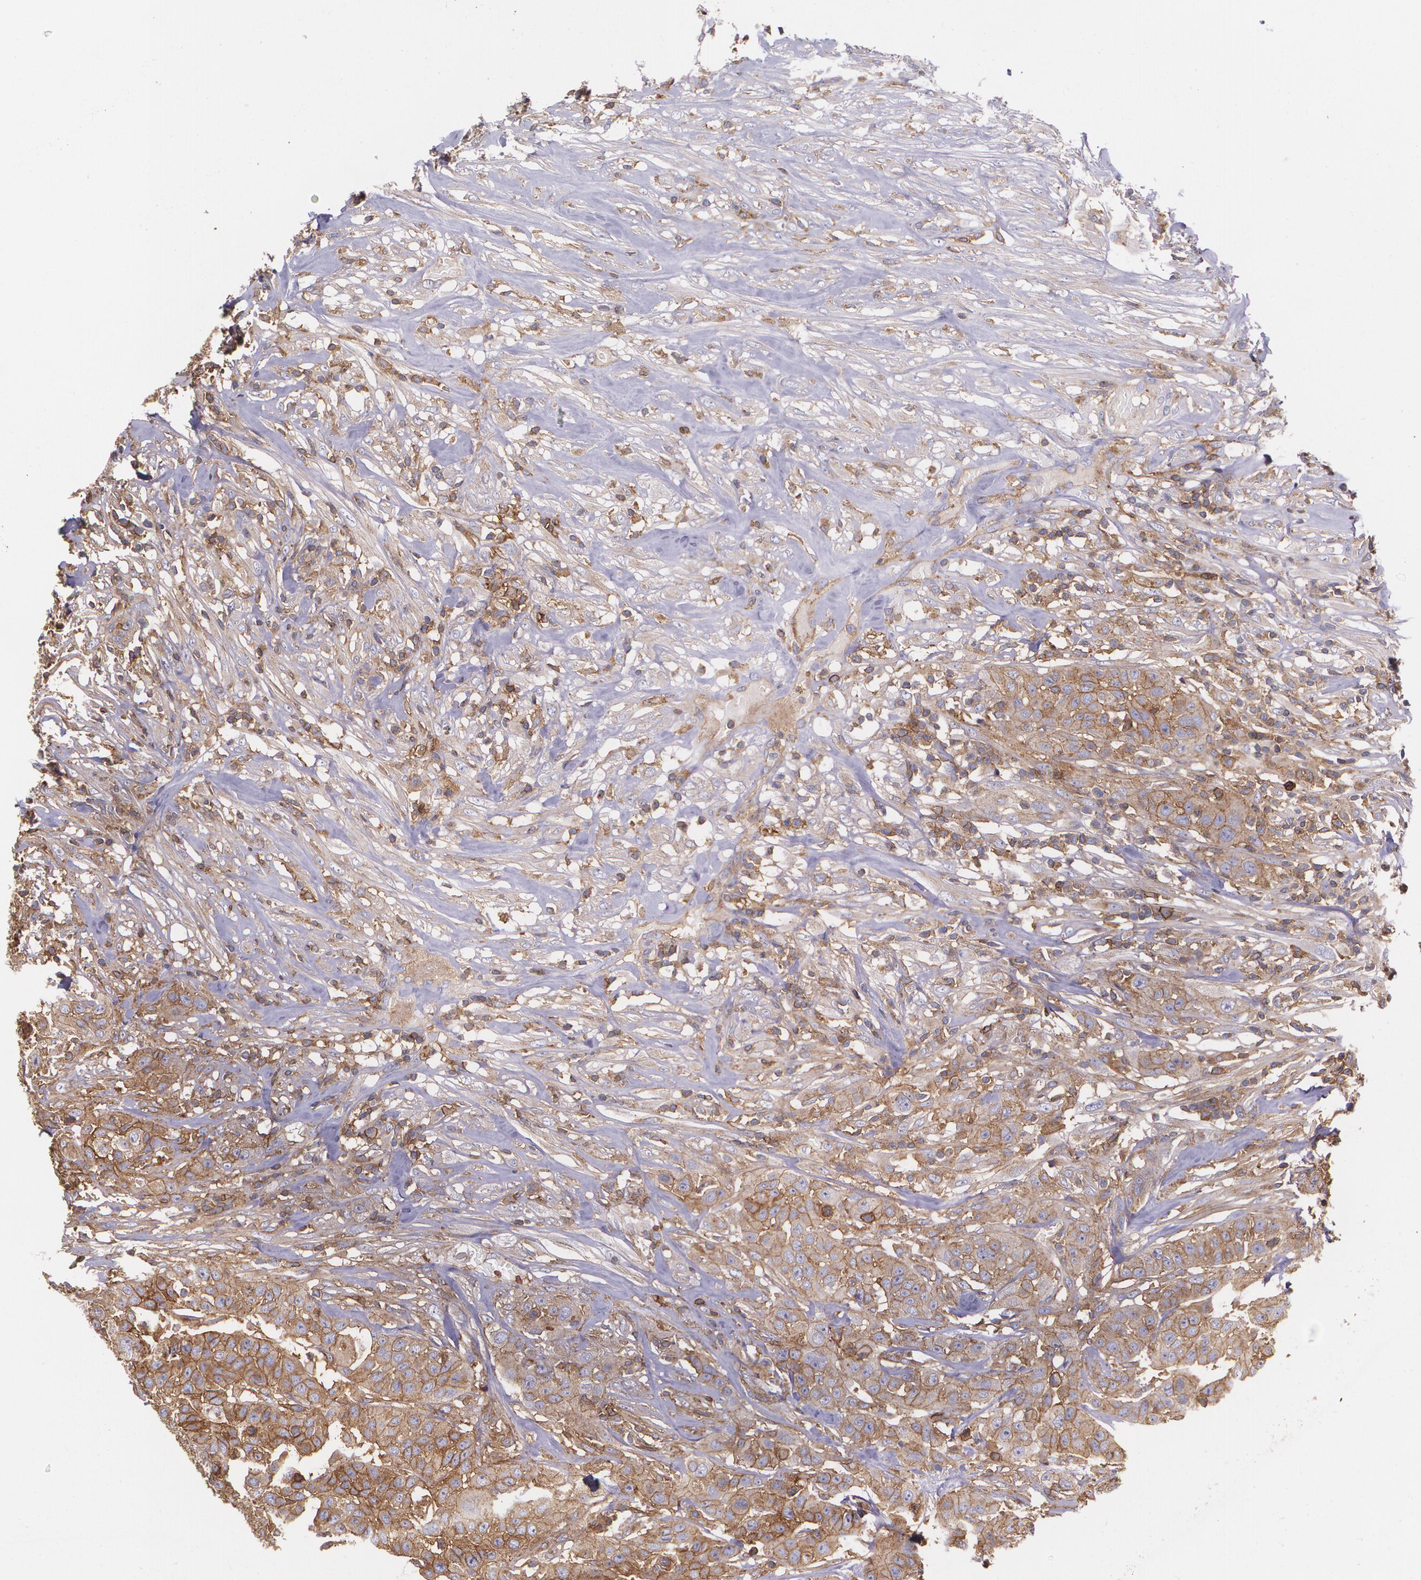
{"staining": {"intensity": "moderate", "quantity": ">75%", "location": "cytoplasmic/membranous"}, "tissue": "urothelial cancer", "cell_type": "Tumor cells", "image_type": "cancer", "snomed": [{"axis": "morphology", "description": "Urothelial carcinoma, High grade"}, {"axis": "topography", "description": "Urinary bladder"}], "caption": "Human high-grade urothelial carcinoma stained with a brown dye exhibits moderate cytoplasmic/membranous positive staining in approximately >75% of tumor cells.", "gene": "B2M", "patient": {"sex": "male", "age": 74}}